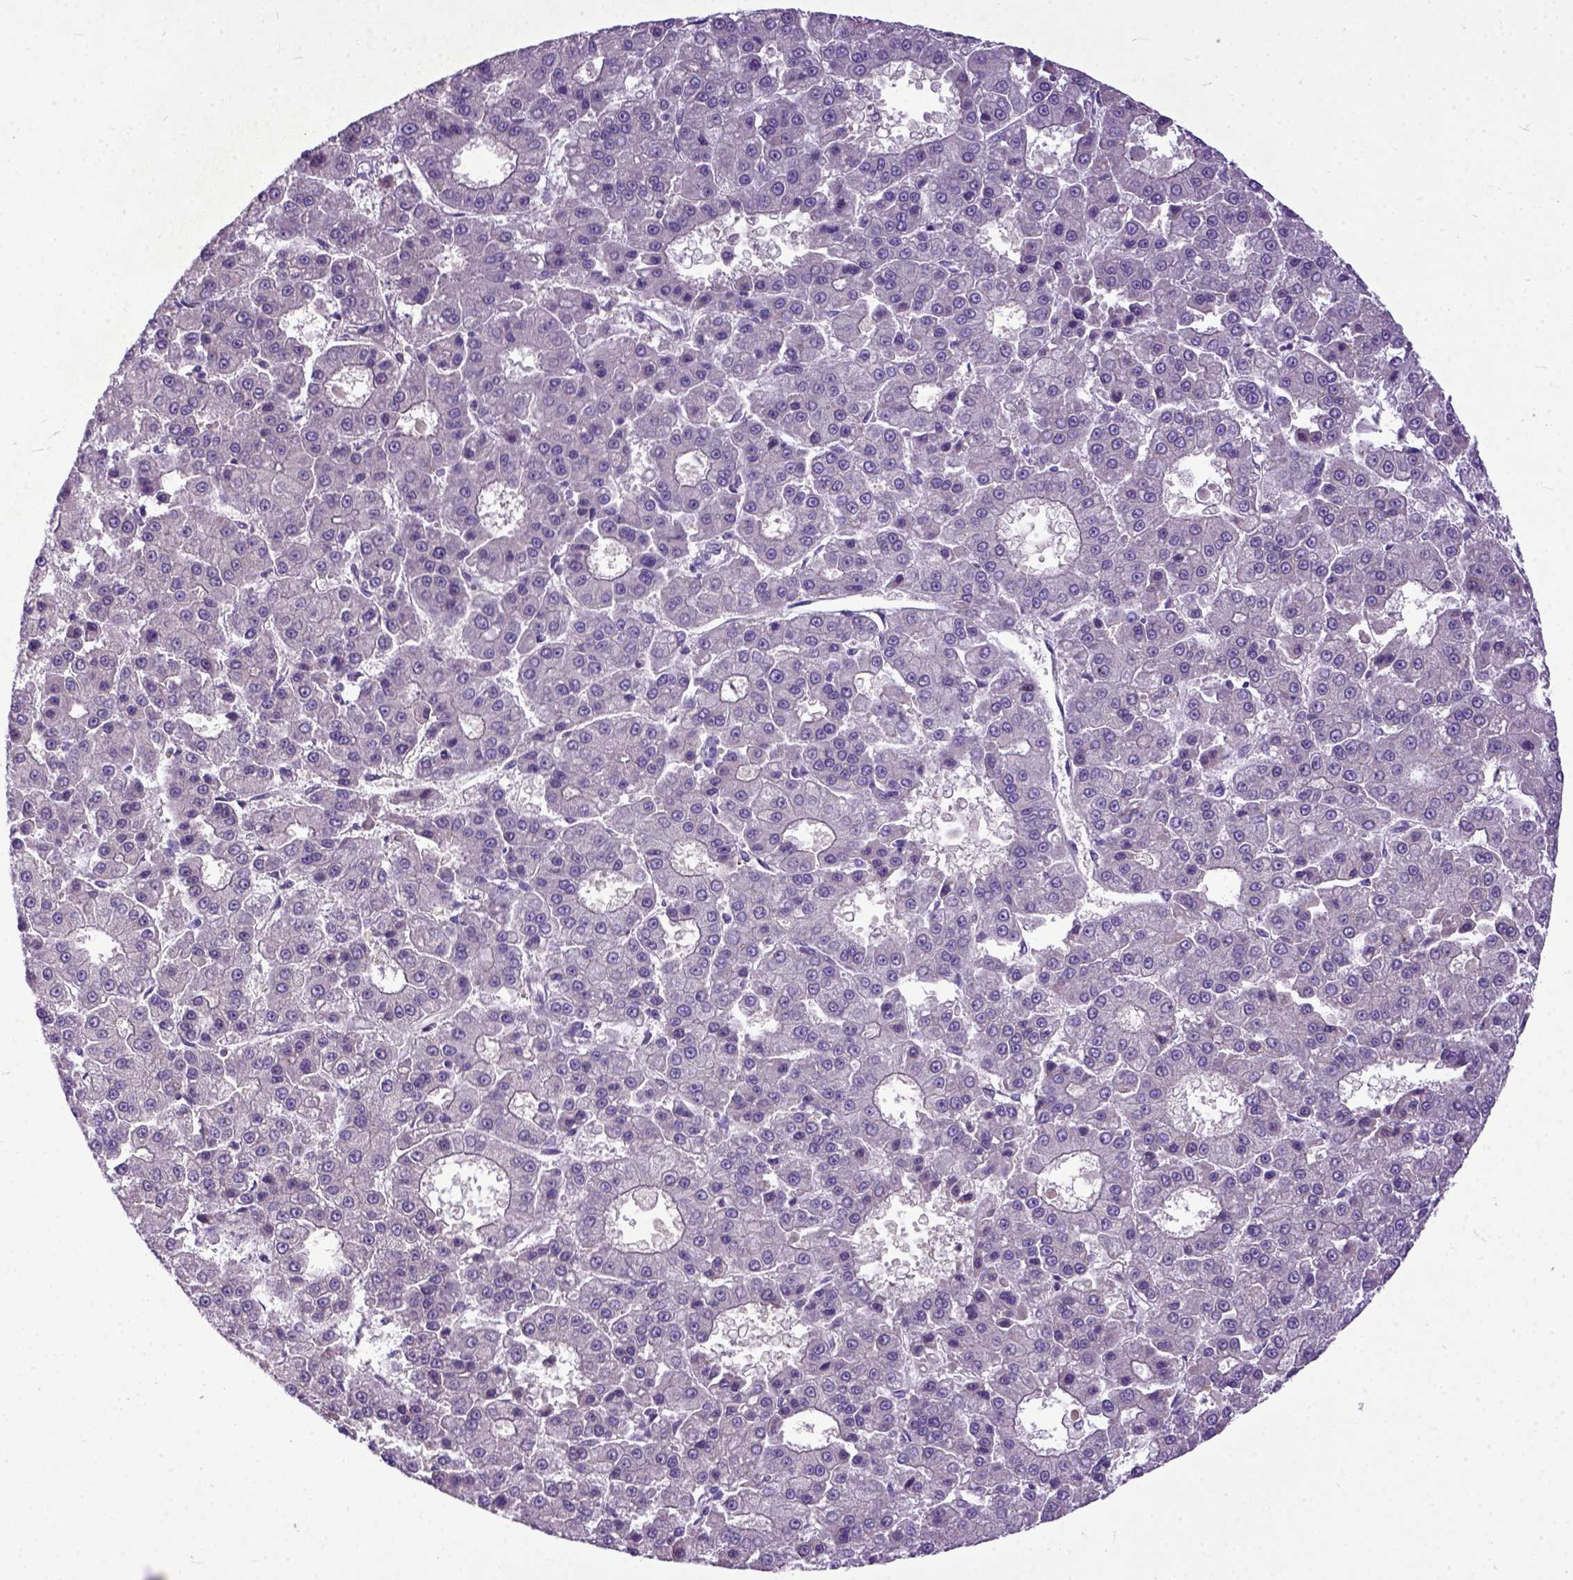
{"staining": {"intensity": "negative", "quantity": "none", "location": "none"}, "tissue": "liver cancer", "cell_type": "Tumor cells", "image_type": "cancer", "snomed": [{"axis": "morphology", "description": "Carcinoma, Hepatocellular, NOS"}, {"axis": "topography", "description": "Liver"}], "caption": "This micrograph is of liver cancer stained with IHC to label a protein in brown with the nuclei are counter-stained blue. There is no positivity in tumor cells.", "gene": "CPNE1", "patient": {"sex": "male", "age": 70}}